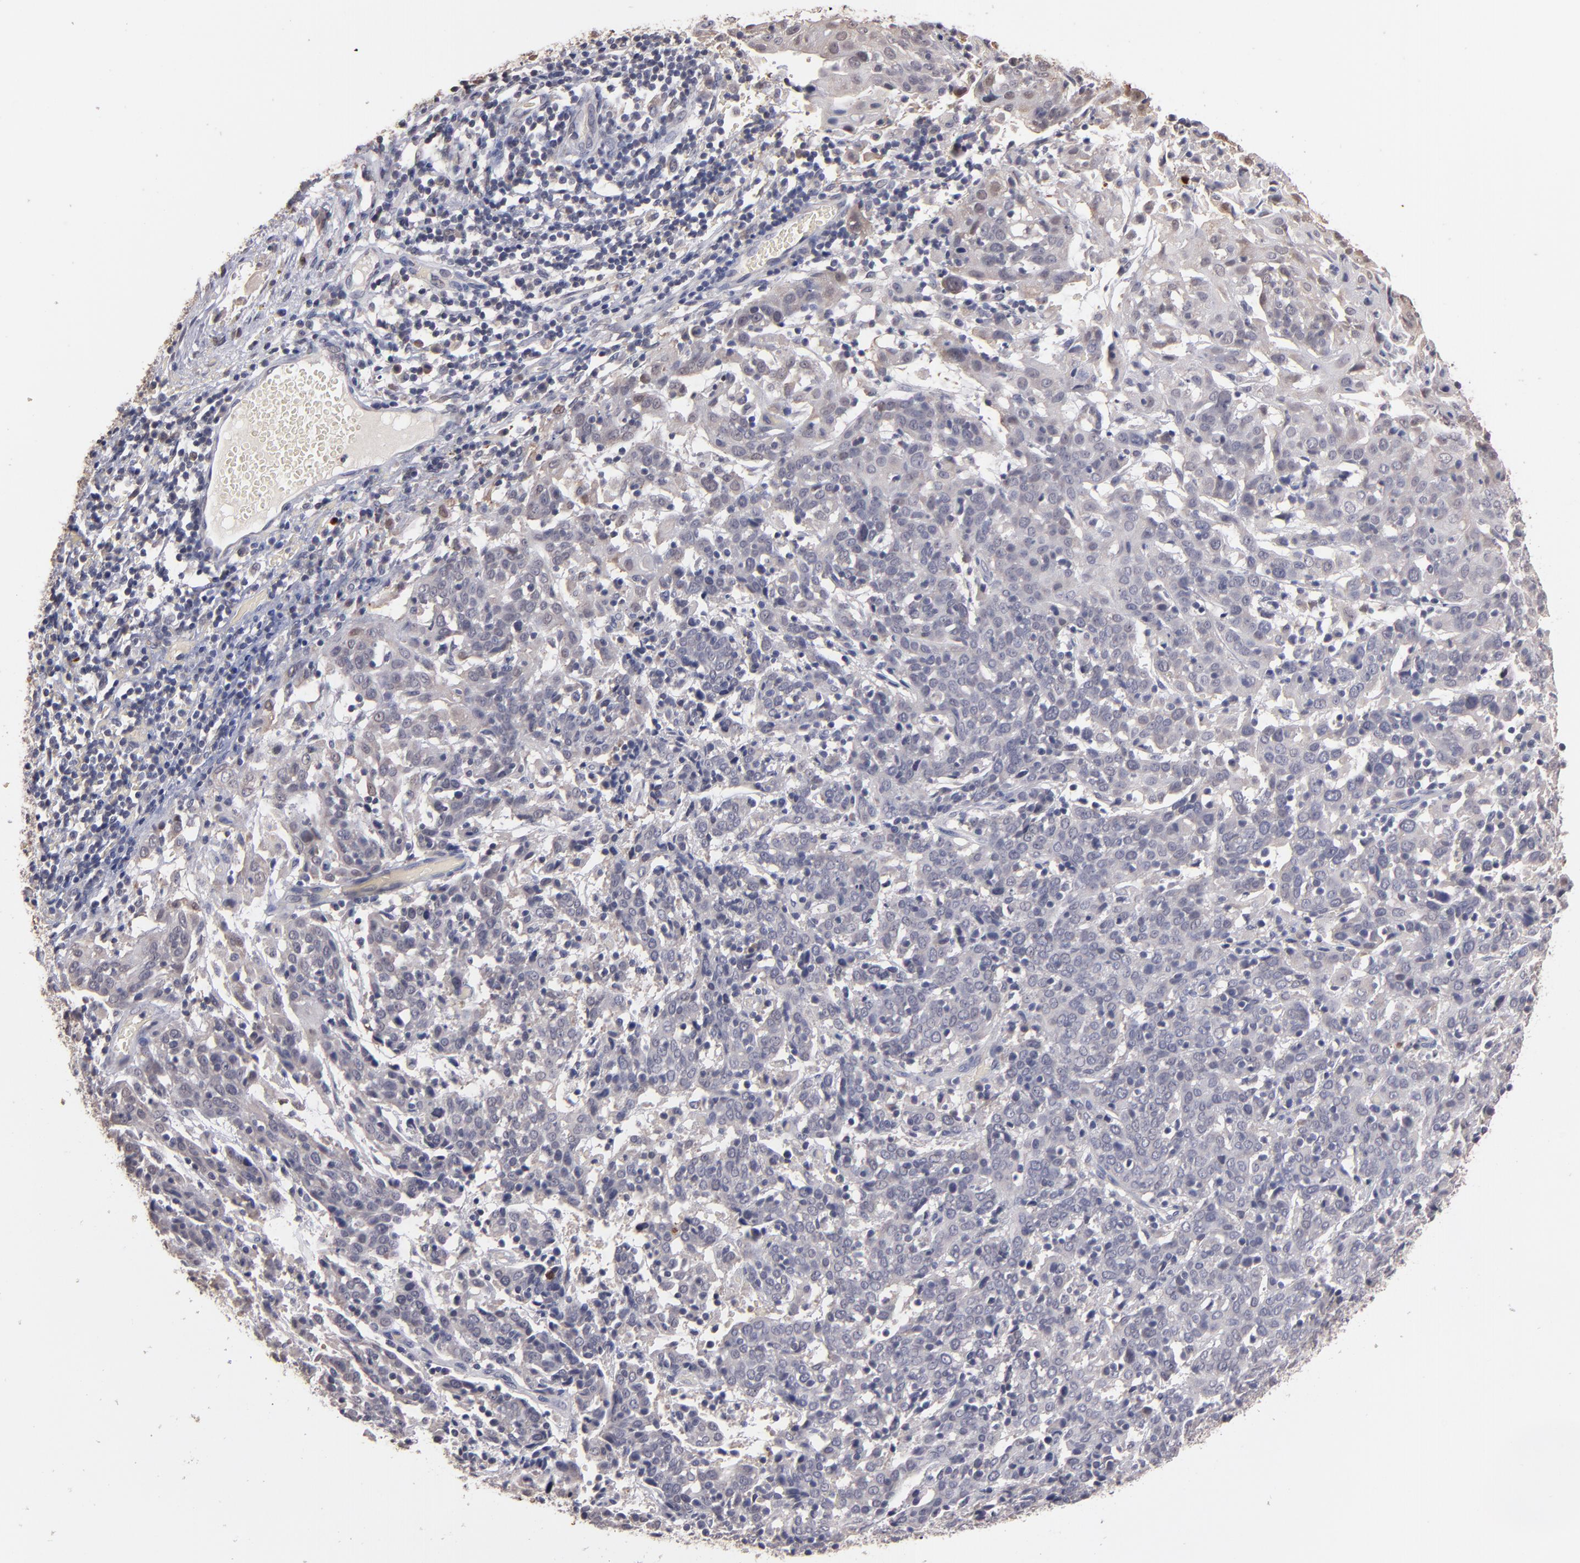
{"staining": {"intensity": "negative", "quantity": "none", "location": "none"}, "tissue": "cervical cancer", "cell_type": "Tumor cells", "image_type": "cancer", "snomed": [{"axis": "morphology", "description": "Normal tissue, NOS"}, {"axis": "morphology", "description": "Squamous cell carcinoma, NOS"}, {"axis": "topography", "description": "Cervix"}], "caption": "A high-resolution photomicrograph shows IHC staining of cervical cancer, which exhibits no significant expression in tumor cells.", "gene": "S100A1", "patient": {"sex": "female", "age": 67}}